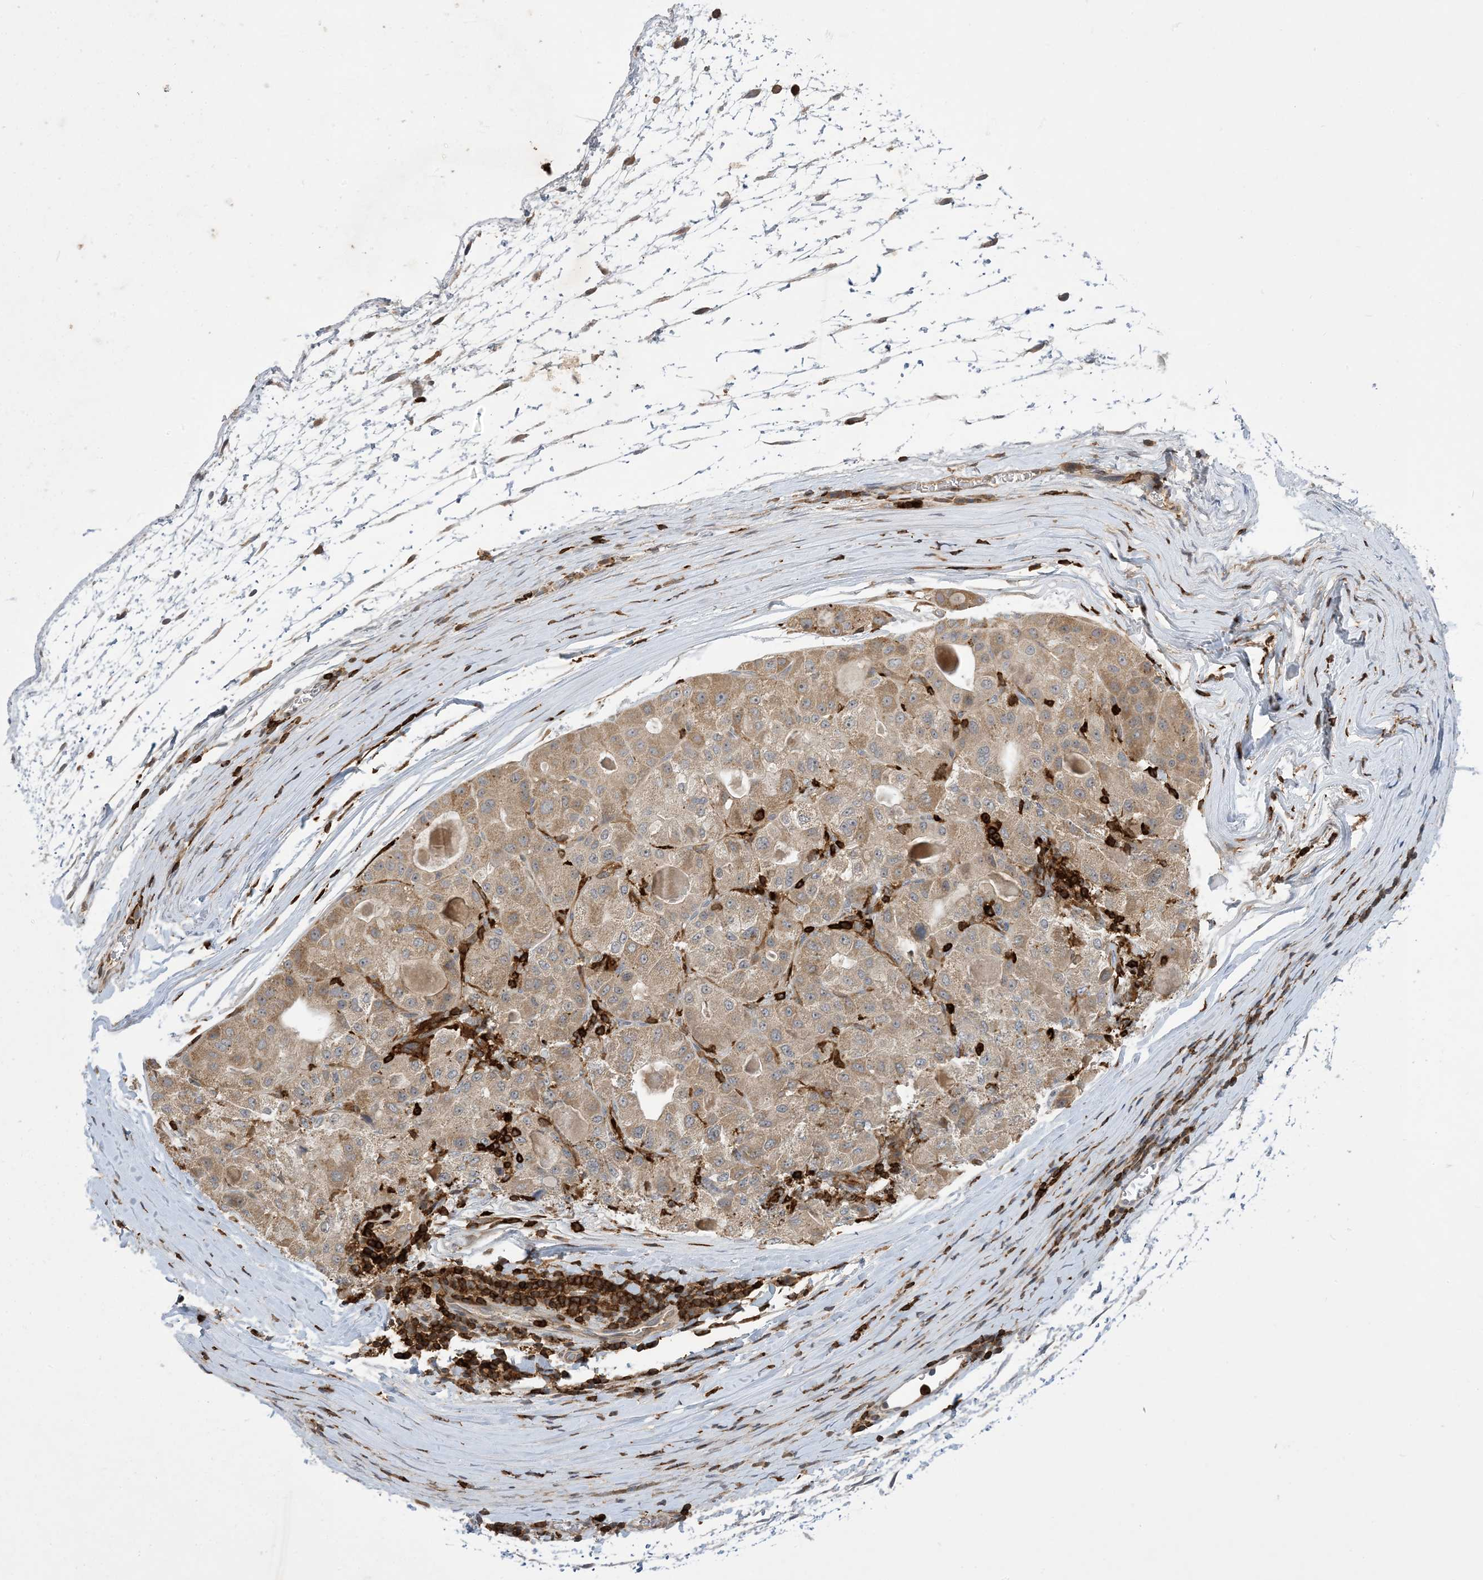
{"staining": {"intensity": "moderate", "quantity": ">75%", "location": "cytoplasmic/membranous"}, "tissue": "liver cancer", "cell_type": "Tumor cells", "image_type": "cancer", "snomed": [{"axis": "morphology", "description": "Carcinoma, Hepatocellular, NOS"}, {"axis": "topography", "description": "Liver"}], "caption": "Hepatocellular carcinoma (liver) stained with DAB (3,3'-diaminobenzidine) immunohistochemistry (IHC) shows medium levels of moderate cytoplasmic/membranous staining in about >75% of tumor cells.", "gene": "AK9", "patient": {"sex": "male", "age": 80}}